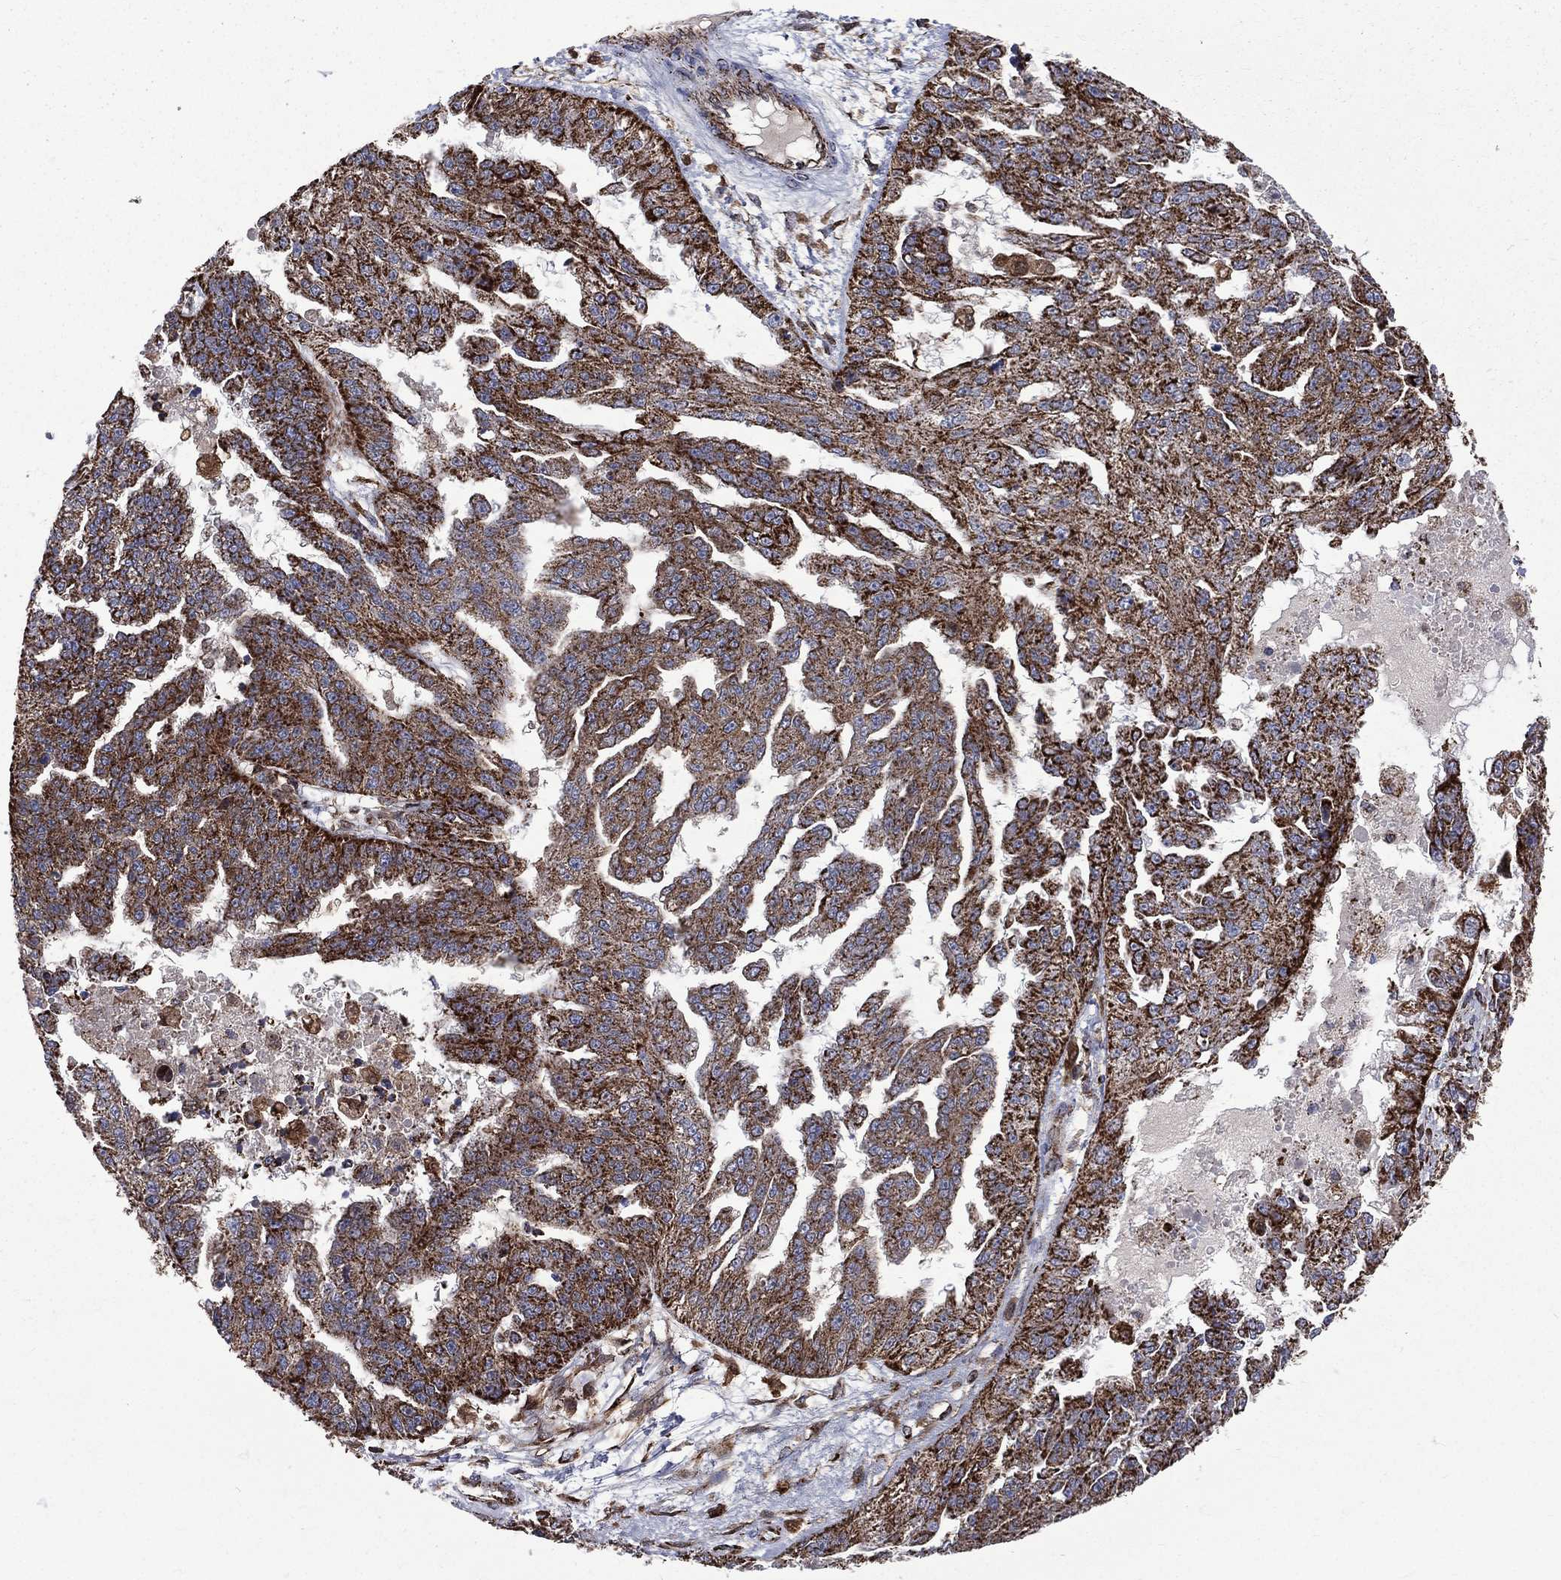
{"staining": {"intensity": "strong", "quantity": ">75%", "location": "cytoplasmic/membranous"}, "tissue": "ovarian cancer", "cell_type": "Tumor cells", "image_type": "cancer", "snomed": [{"axis": "morphology", "description": "Cystadenocarcinoma, serous, NOS"}, {"axis": "topography", "description": "Ovary"}], "caption": "This image reveals immunohistochemistry staining of human ovarian serous cystadenocarcinoma, with high strong cytoplasmic/membranous positivity in approximately >75% of tumor cells.", "gene": "GOT2", "patient": {"sex": "female", "age": 58}}